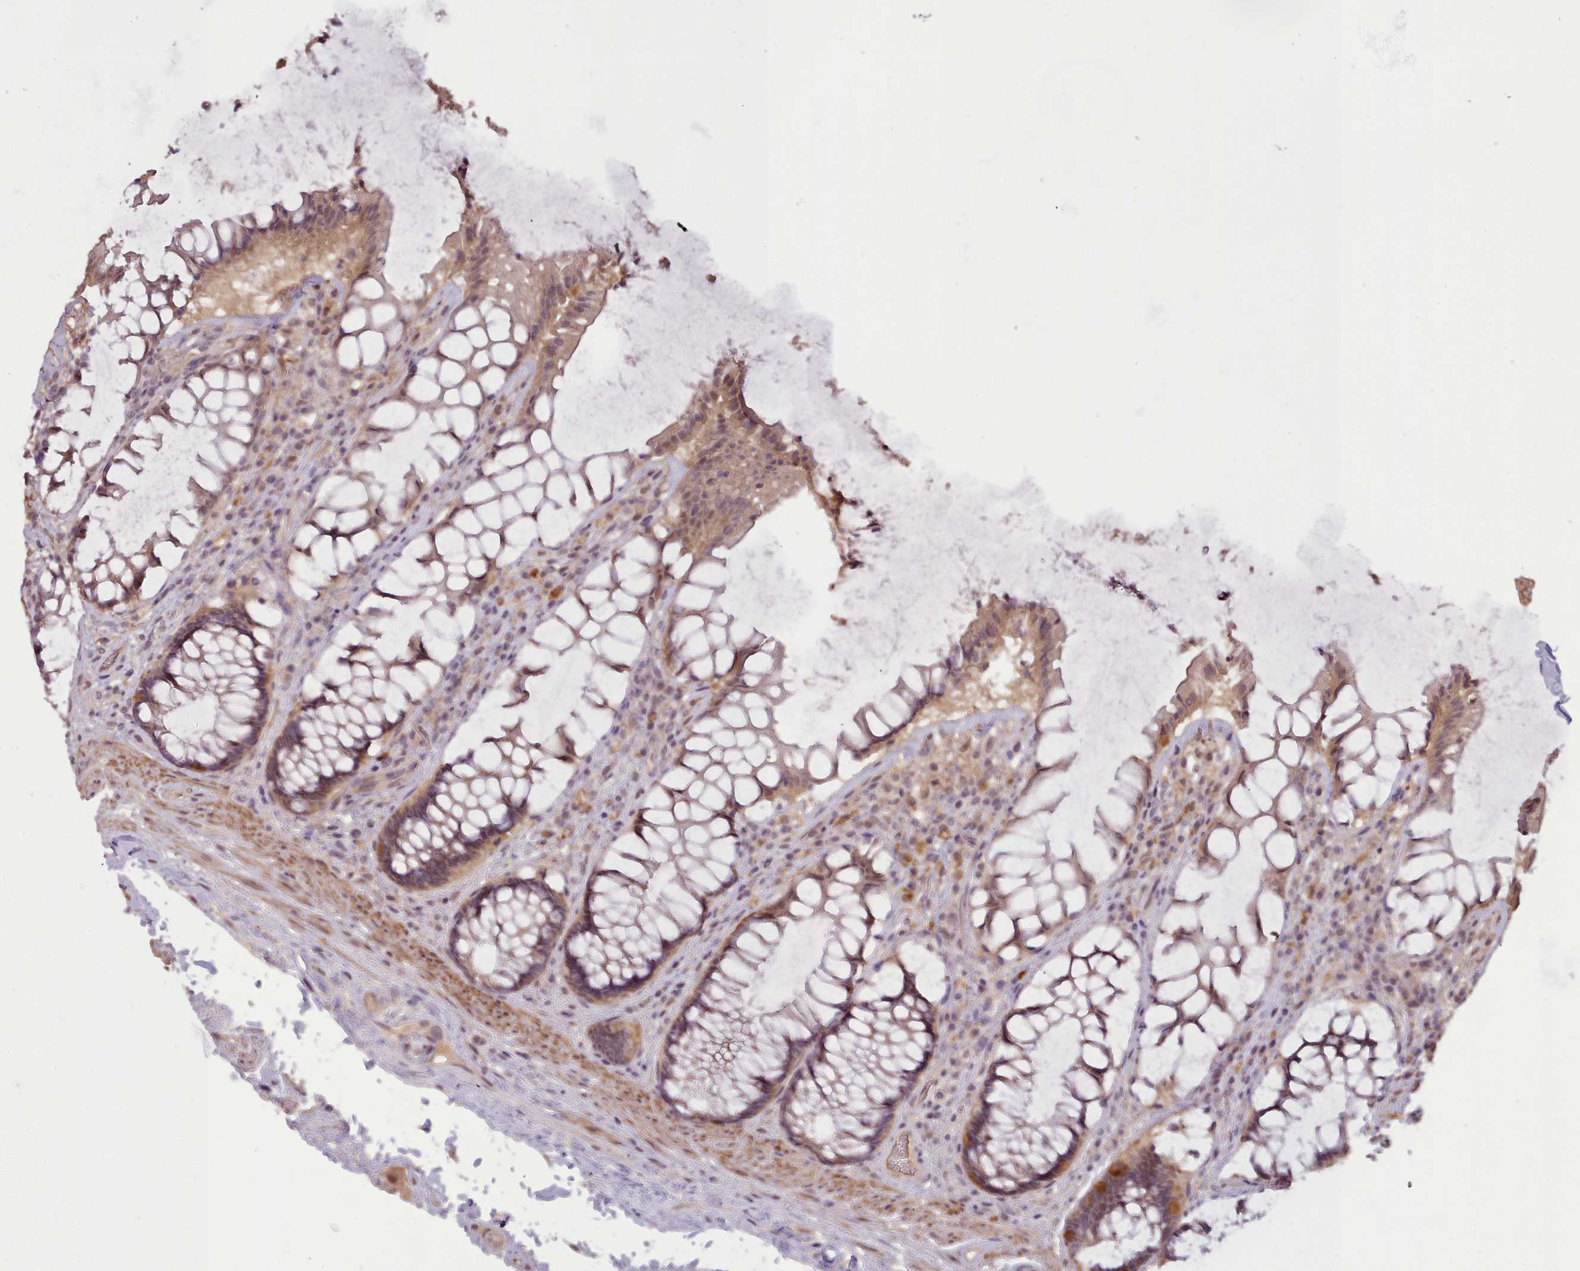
{"staining": {"intensity": "moderate", "quantity": ">75%", "location": "cytoplasmic/membranous,nuclear"}, "tissue": "rectum", "cell_type": "Glandular cells", "image_type": "normal", "snomed": [{"axis": "morphology", "description": "Normal tissue, NOS"}, {"axis": "topography", "description": "Rectum"}], "caption": "A brown stain highlights moderate cytoplasmic/membranous,nuclear positivity of a protein in glandular cells of unremarkable human rectum. The staining is performed using DAB brown chromogen to label protein expression. The nuclei are counter-stained blue using hematoxylin.", "gene": "CDC6", "patient": {"sex": "female", "age": 58}}